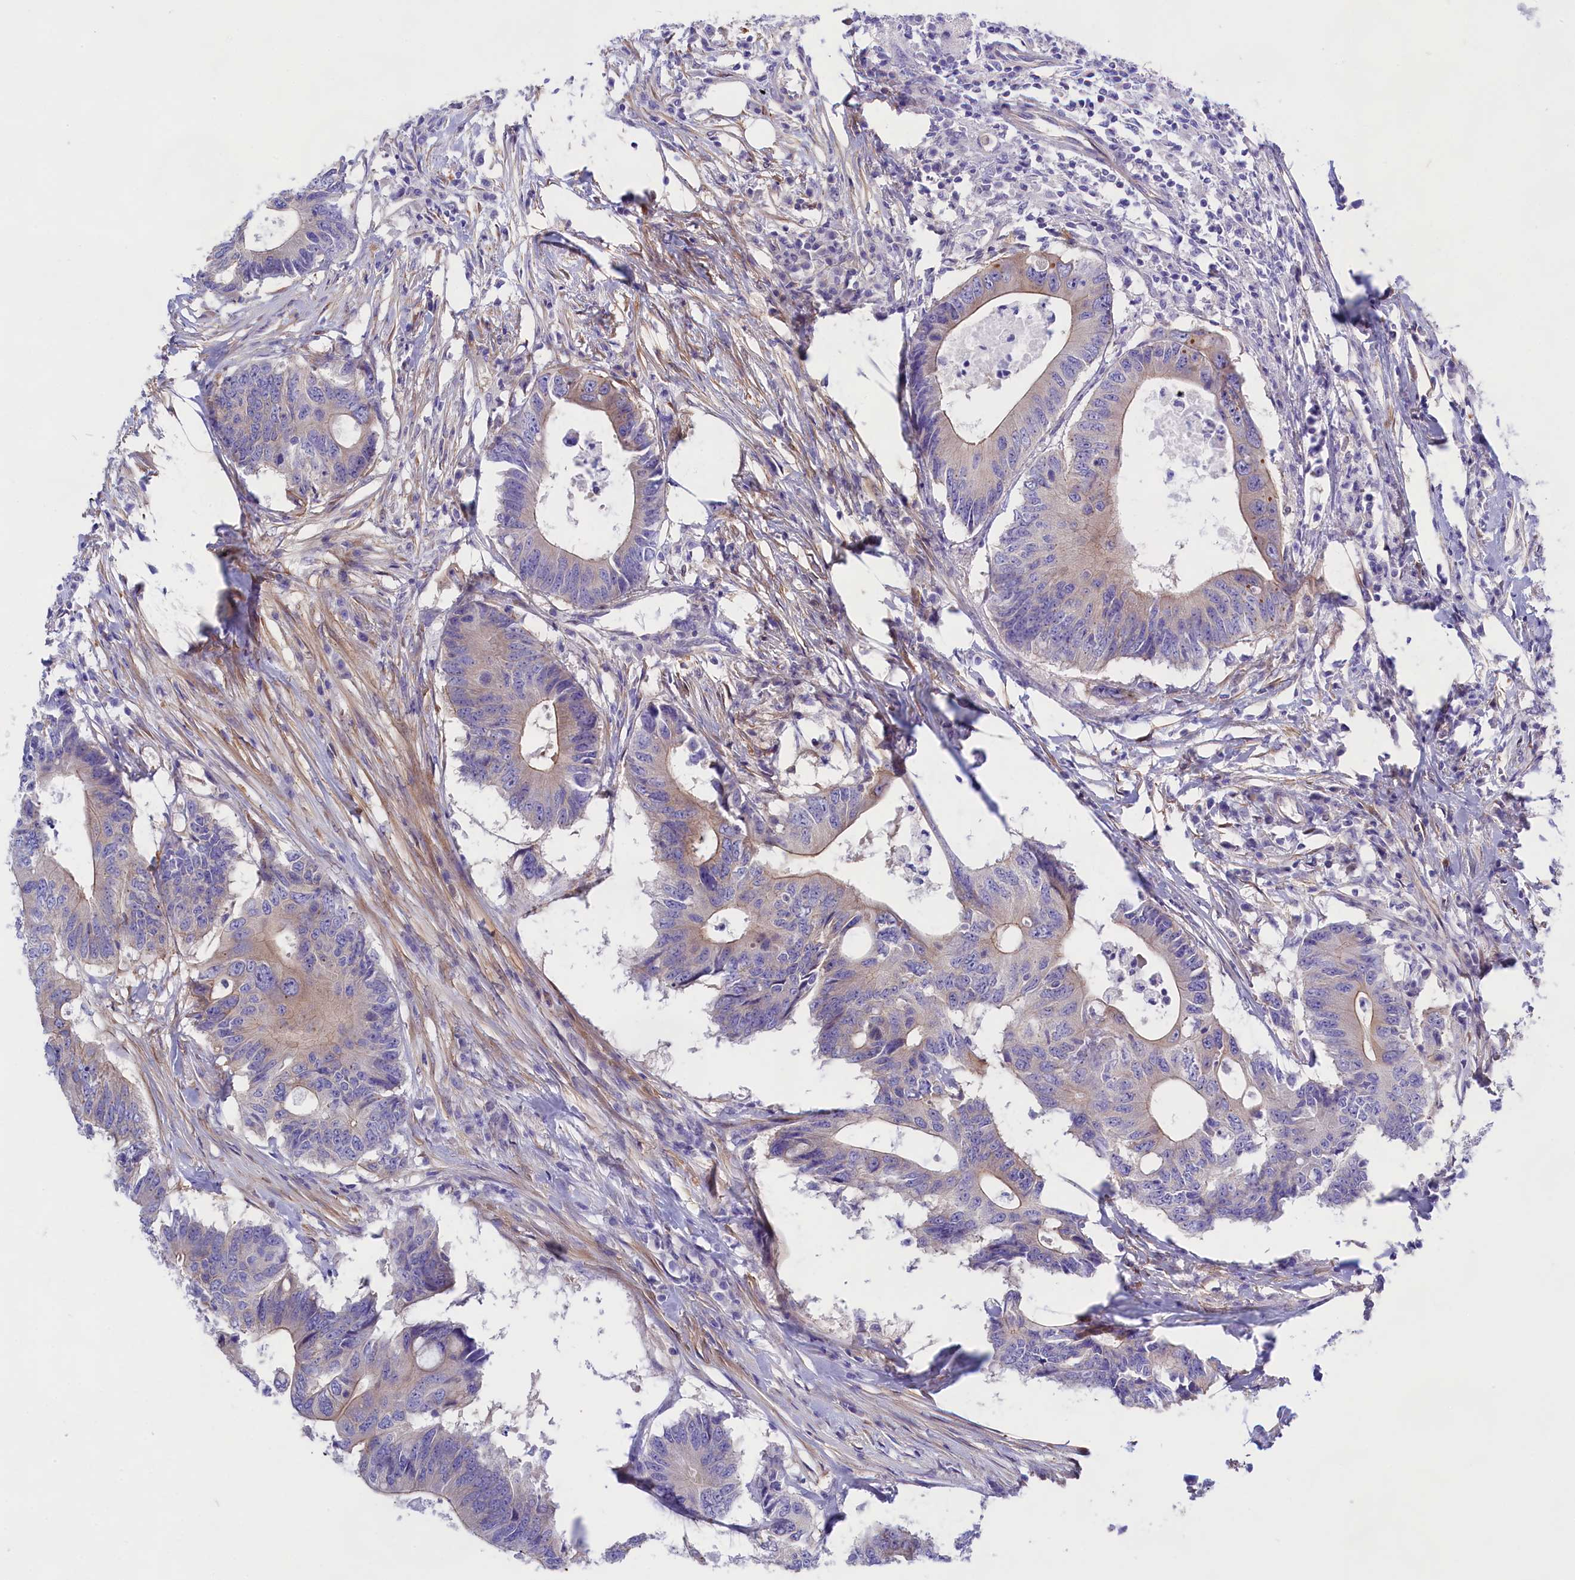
{"staining": {"intensity": "moderate", "quantity": "<25%", "location": "cytoplasmic/membranous"}, "tissue": "colorectal cancer", "cell_type": "Tumor cells", "image_type": "cancer", "snomed": [{"axis": "morphology", "description": "Adenocarcinoma, NOS"}, {"axis": "topography", "description": "Colon"}], "caption": "Colorectal cancer (adenocarcinoma) stained with a brown dye reveals moderate cytoplasmic/membranous positive positivity in approximately <25% of tumor cells.", "gene": "PPP1R13L", "patient": {"sex": "male", "age": 71}}